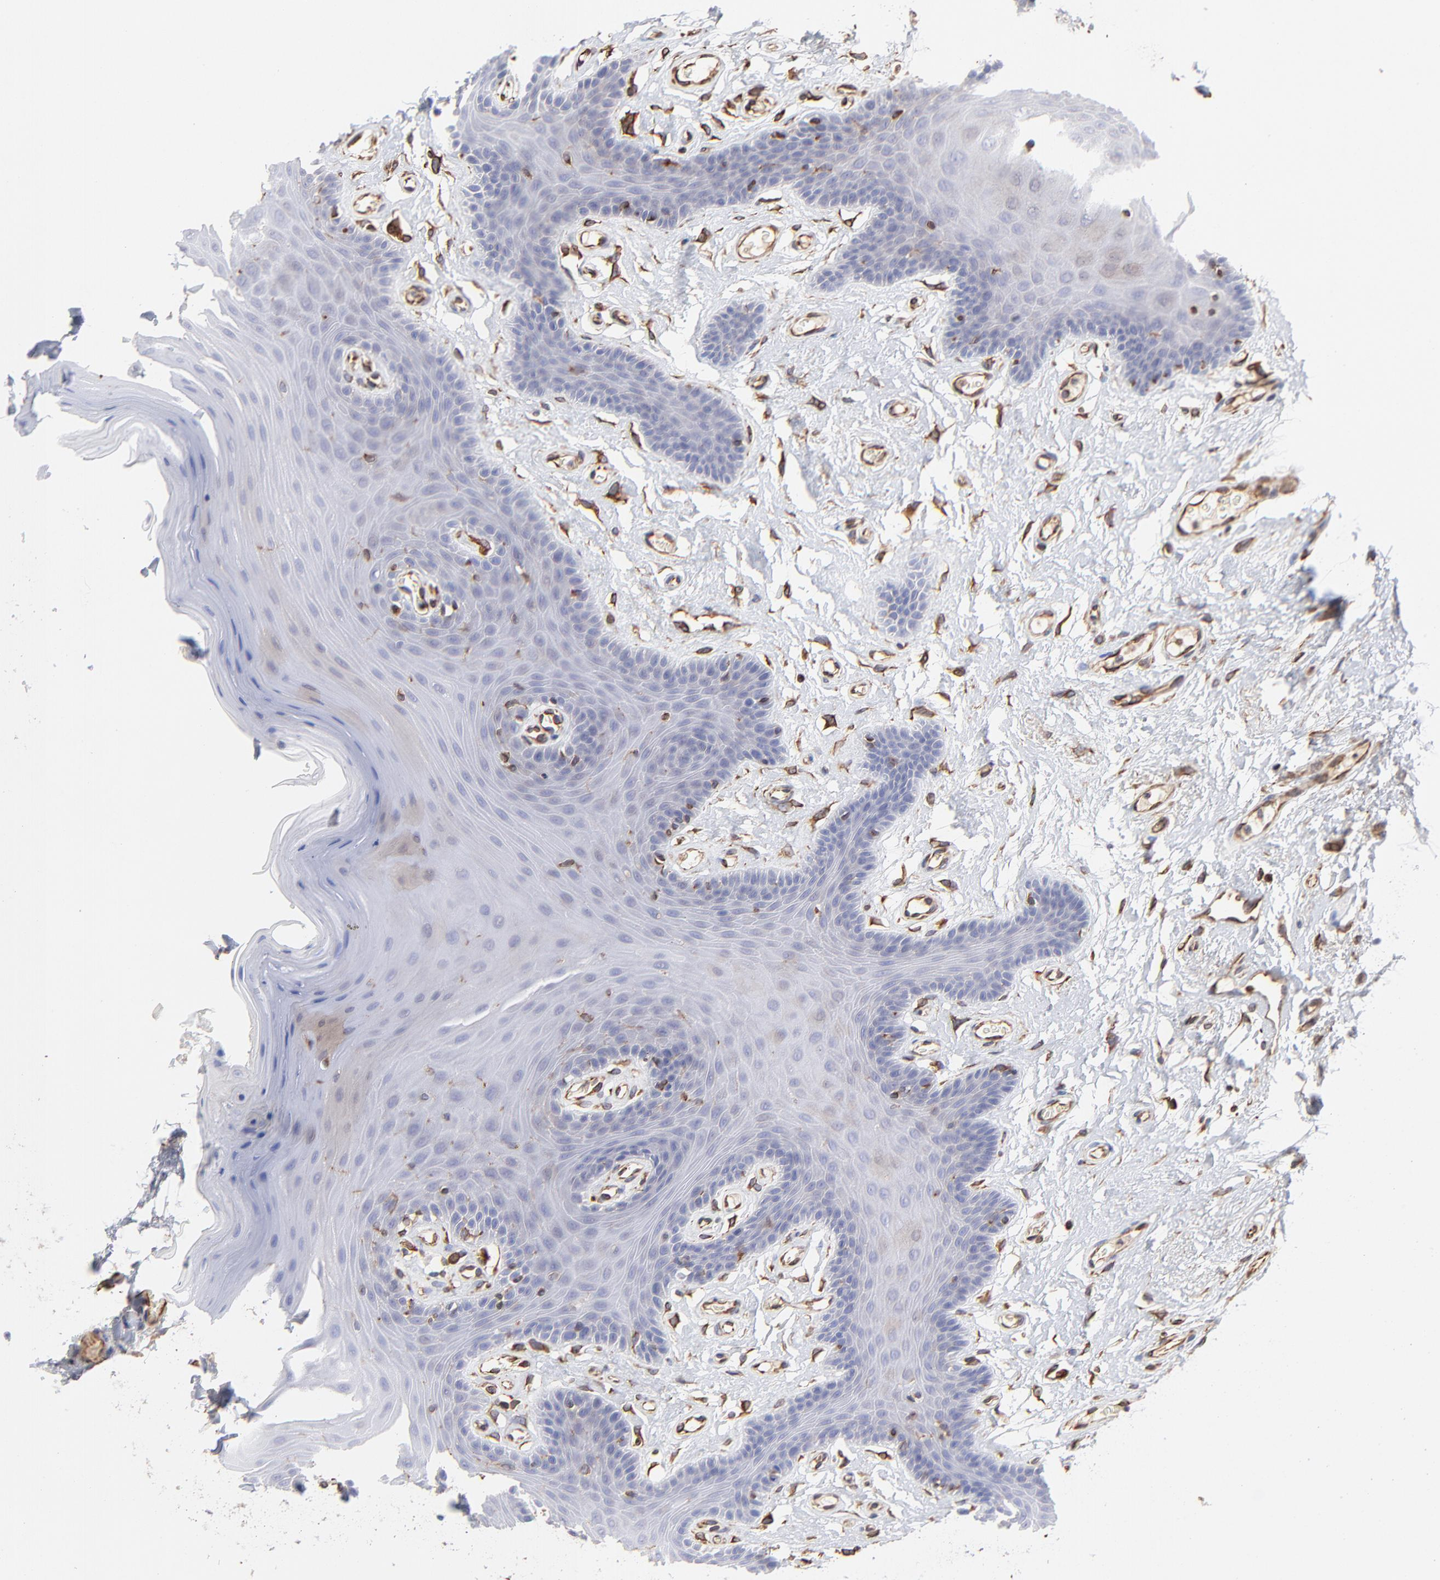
{"staining": {"intensity": "negative", "quantity": "none", "location": "none"}, "tissue": "oral mucosa", "cell_type": "Squamous epithelial cells", "image_type": "normal", "snomed": [{"axis": "morphology", "description": "Normal tissue, NOS"}, {"axis": "morphology", "description": "Squamous cell carcinoma, NOS"}, {"axis": "topography", "description": "Skeletal muscle"}, {"axis": "topography", "description": "Oral tissue"}, {"axis": "topography", "description": "Head-Neck"}], "caption": "IHC photomicrograph of benign oral mucosa: human oral mucosa stained with DAB (3,3'-diaminobenzidine) demonstrates no significant protein expression in squamous epithelial cells.", "gene": "COX8C", "patient": {"sex": "male", "age": 71}}